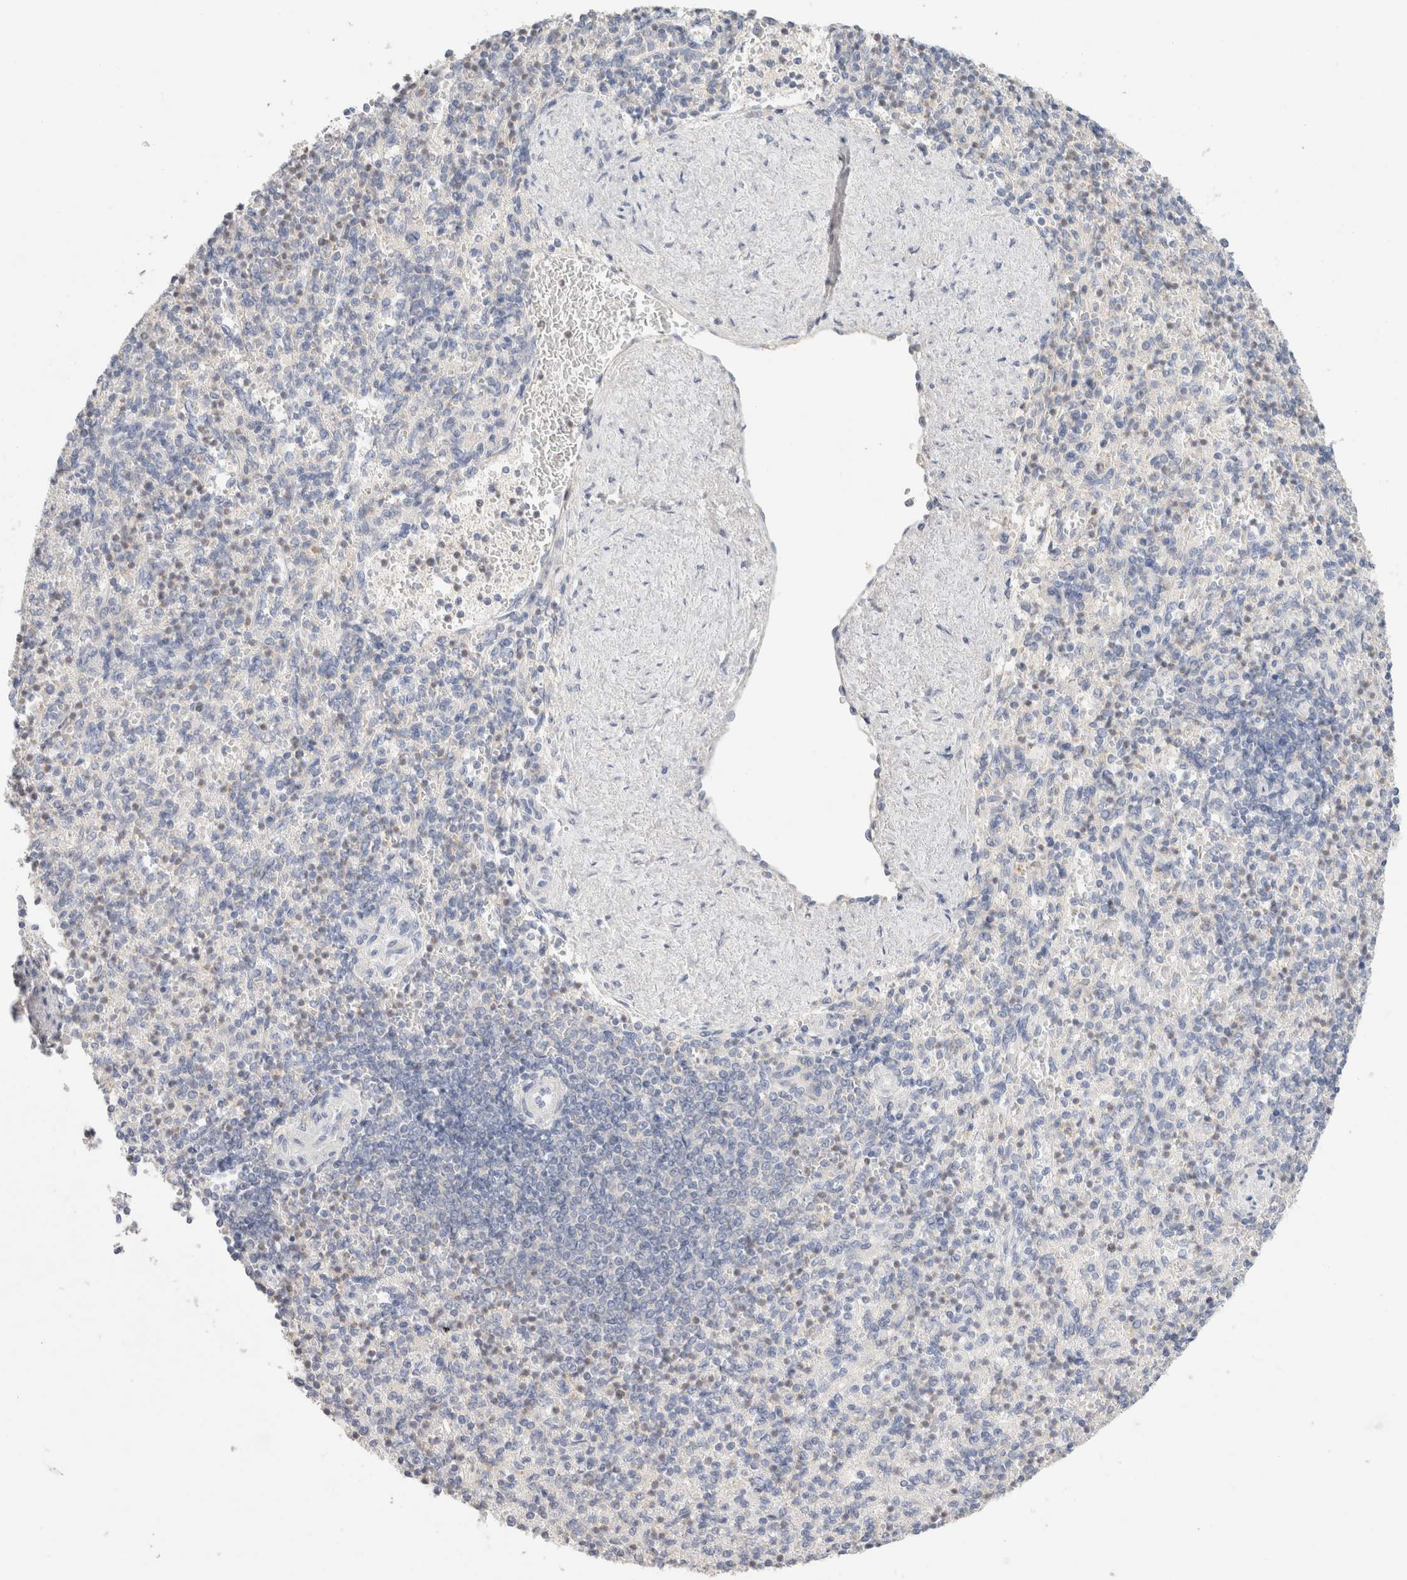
{"staining": {"intensity": "negative", "quantity": "none", "location": "none"}, "tissue": "spleen", "cell_type": "Cells in red pulp", "image_type": "normal", "snomed": [{"axis": "morphology", "description": "Normal tissue, NOS"}, {"axis": "topography", "description": "Spleen"}], "caption": "DAB immunohistochemical staining of unremarkable spleen reveals no significant expression in cells in red pulp. (DAB immunohistochemistry (IHC), high magnification).", "gene": "MPP2", "patient": {"sex": "female", "age": 74}}